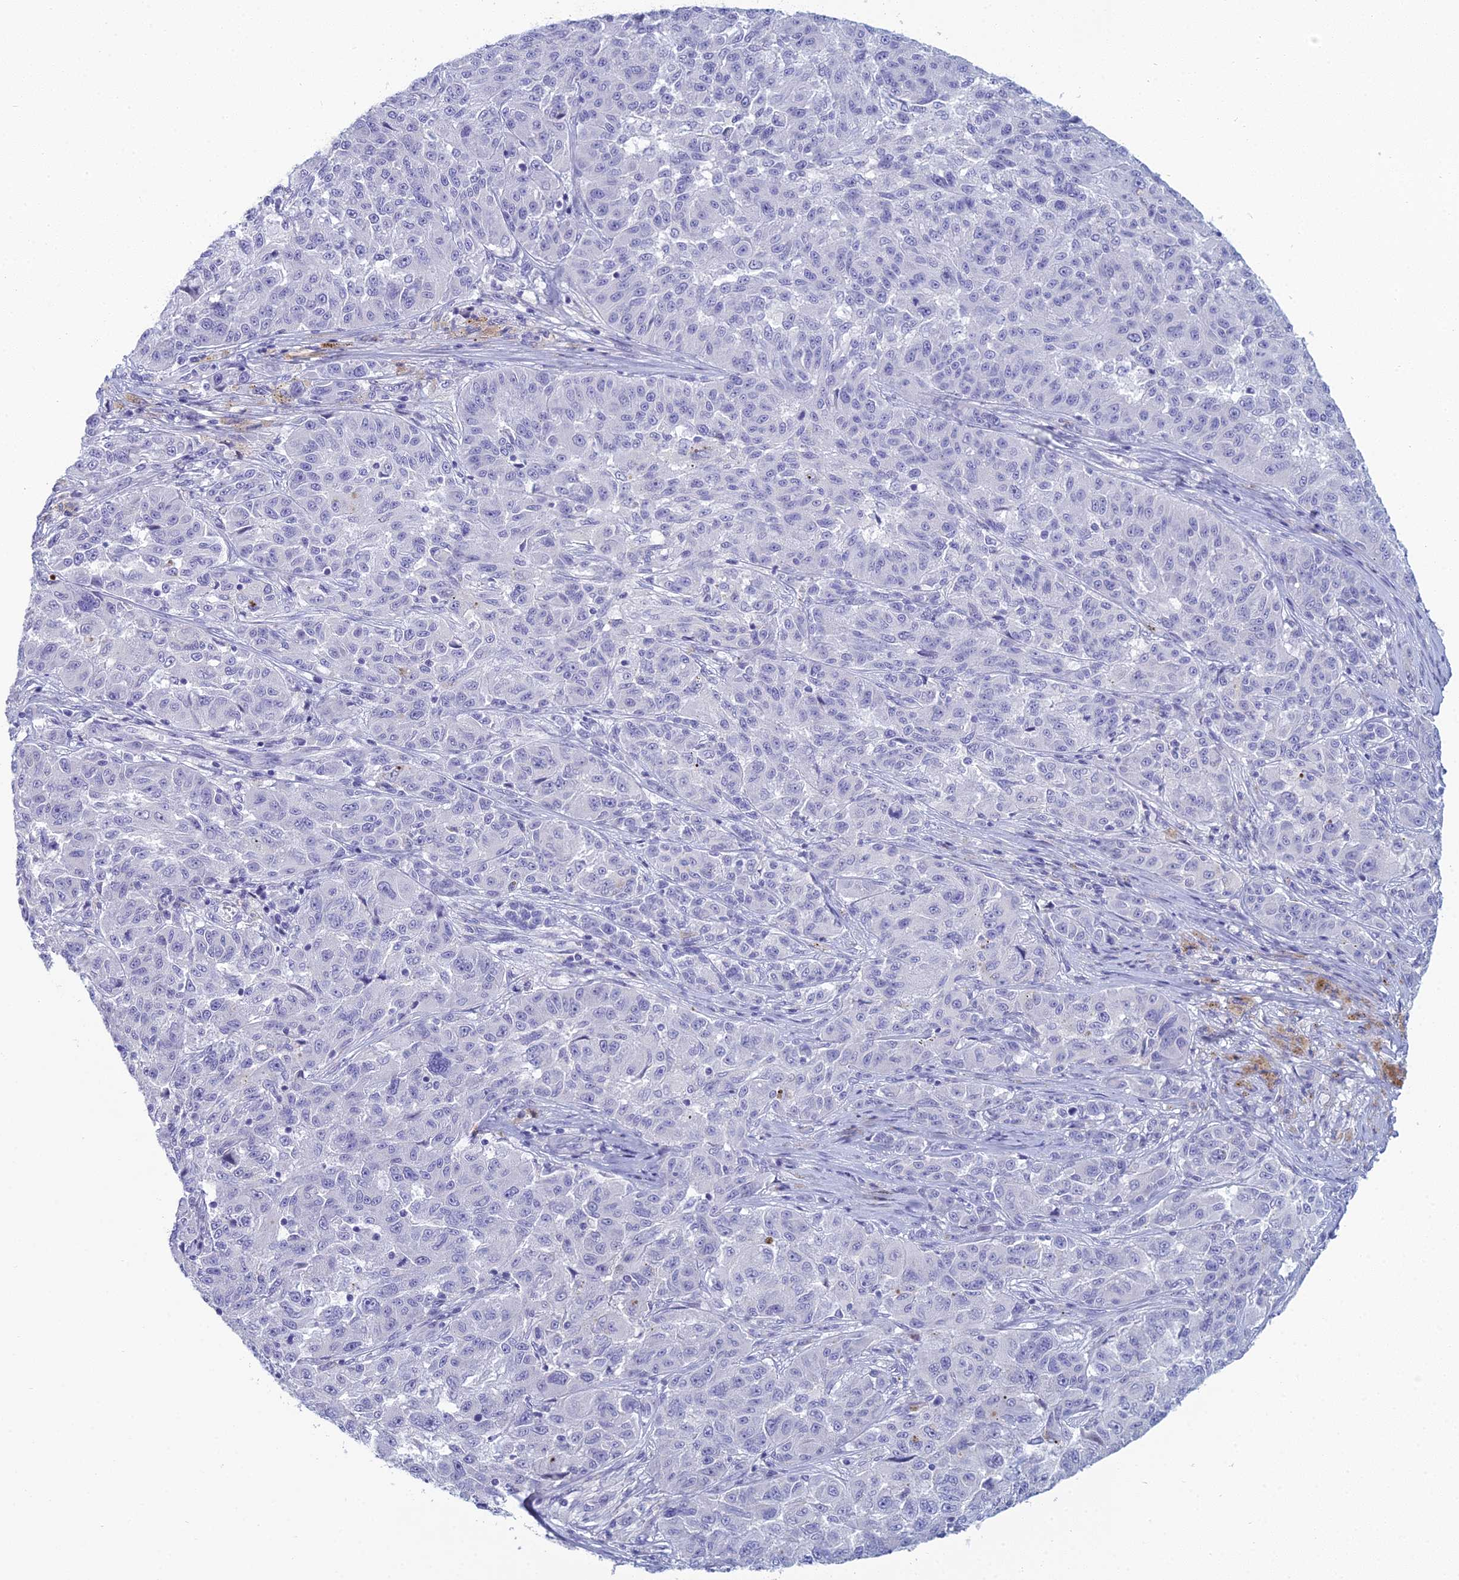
{"staining": {"intensity": "negative", "quantity": "none", "location": "none"}, "tissue": "melanoma", "cell_type": "Tumor cells", "image_type": "cancer", "snomed": [{"axis": "morphology", "description": "Malignant melanoma, NOS"}, {"axis": "topography", "description": "Skin"}], "caption": "This is an IHC image of melanoma. There is no staining in tumor cells.", "gene": "MUC13", "patient": {"sex": "male", "age": 53}}